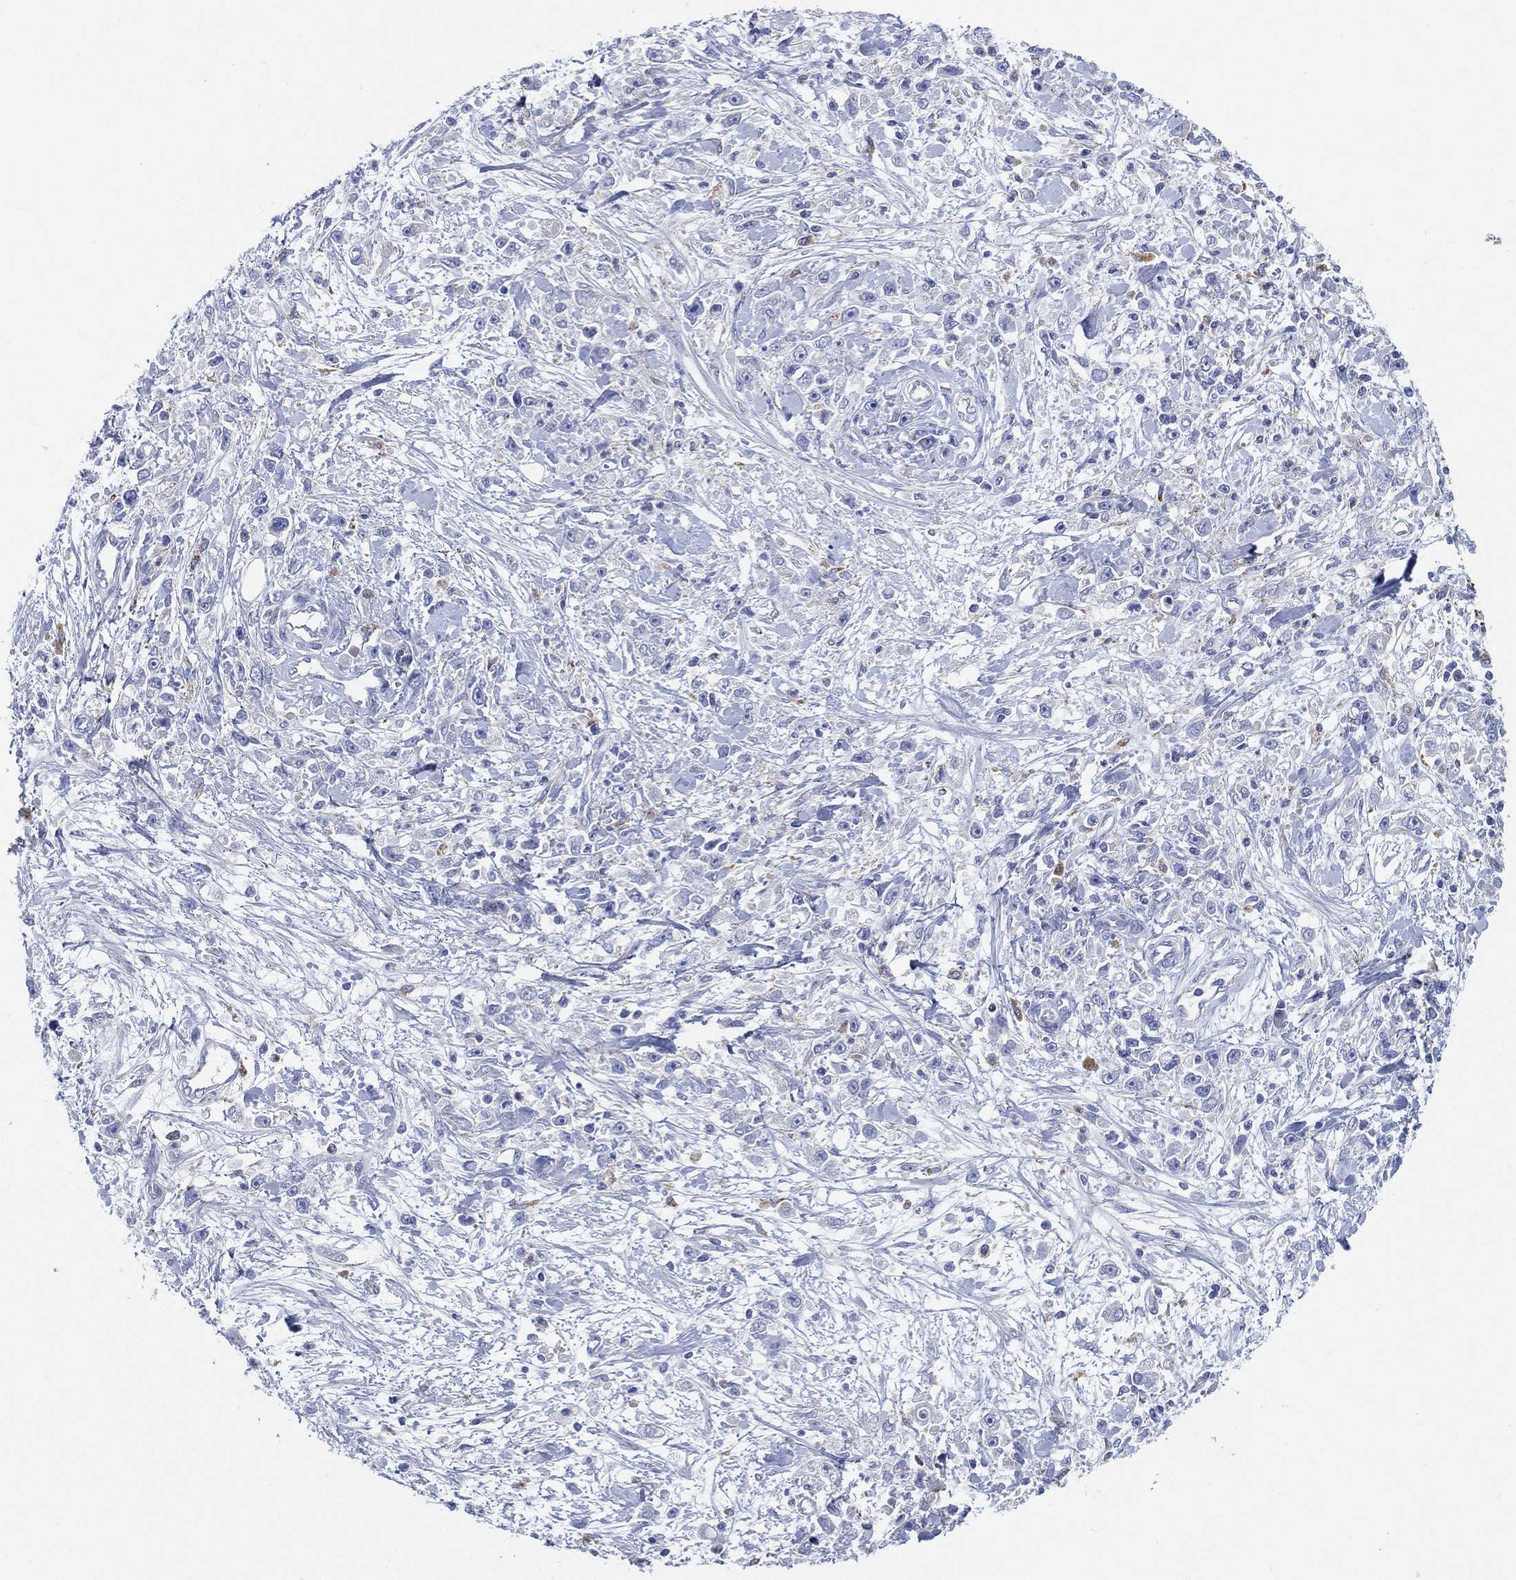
{"staining": {"intensity": "negative", "quantity": "none", "location": "none"}, "tissue": "stomach cancer", "cell_type": "Tumor cells", "image_type": "cancer", "snomed": [{"axis": "morphology", "description": "Adenocarcinoma, NOS"}, {"axis": "topography", "description": "Stomach"}], "caption": "Immunohistochemistry photomicrograph of adenocarcinoma (stomach) stained for a protein (brown), which demonstrates no expression in tumor cells.", "gene": "GALNS", "patient": {"sex": "female", "age": 59}}